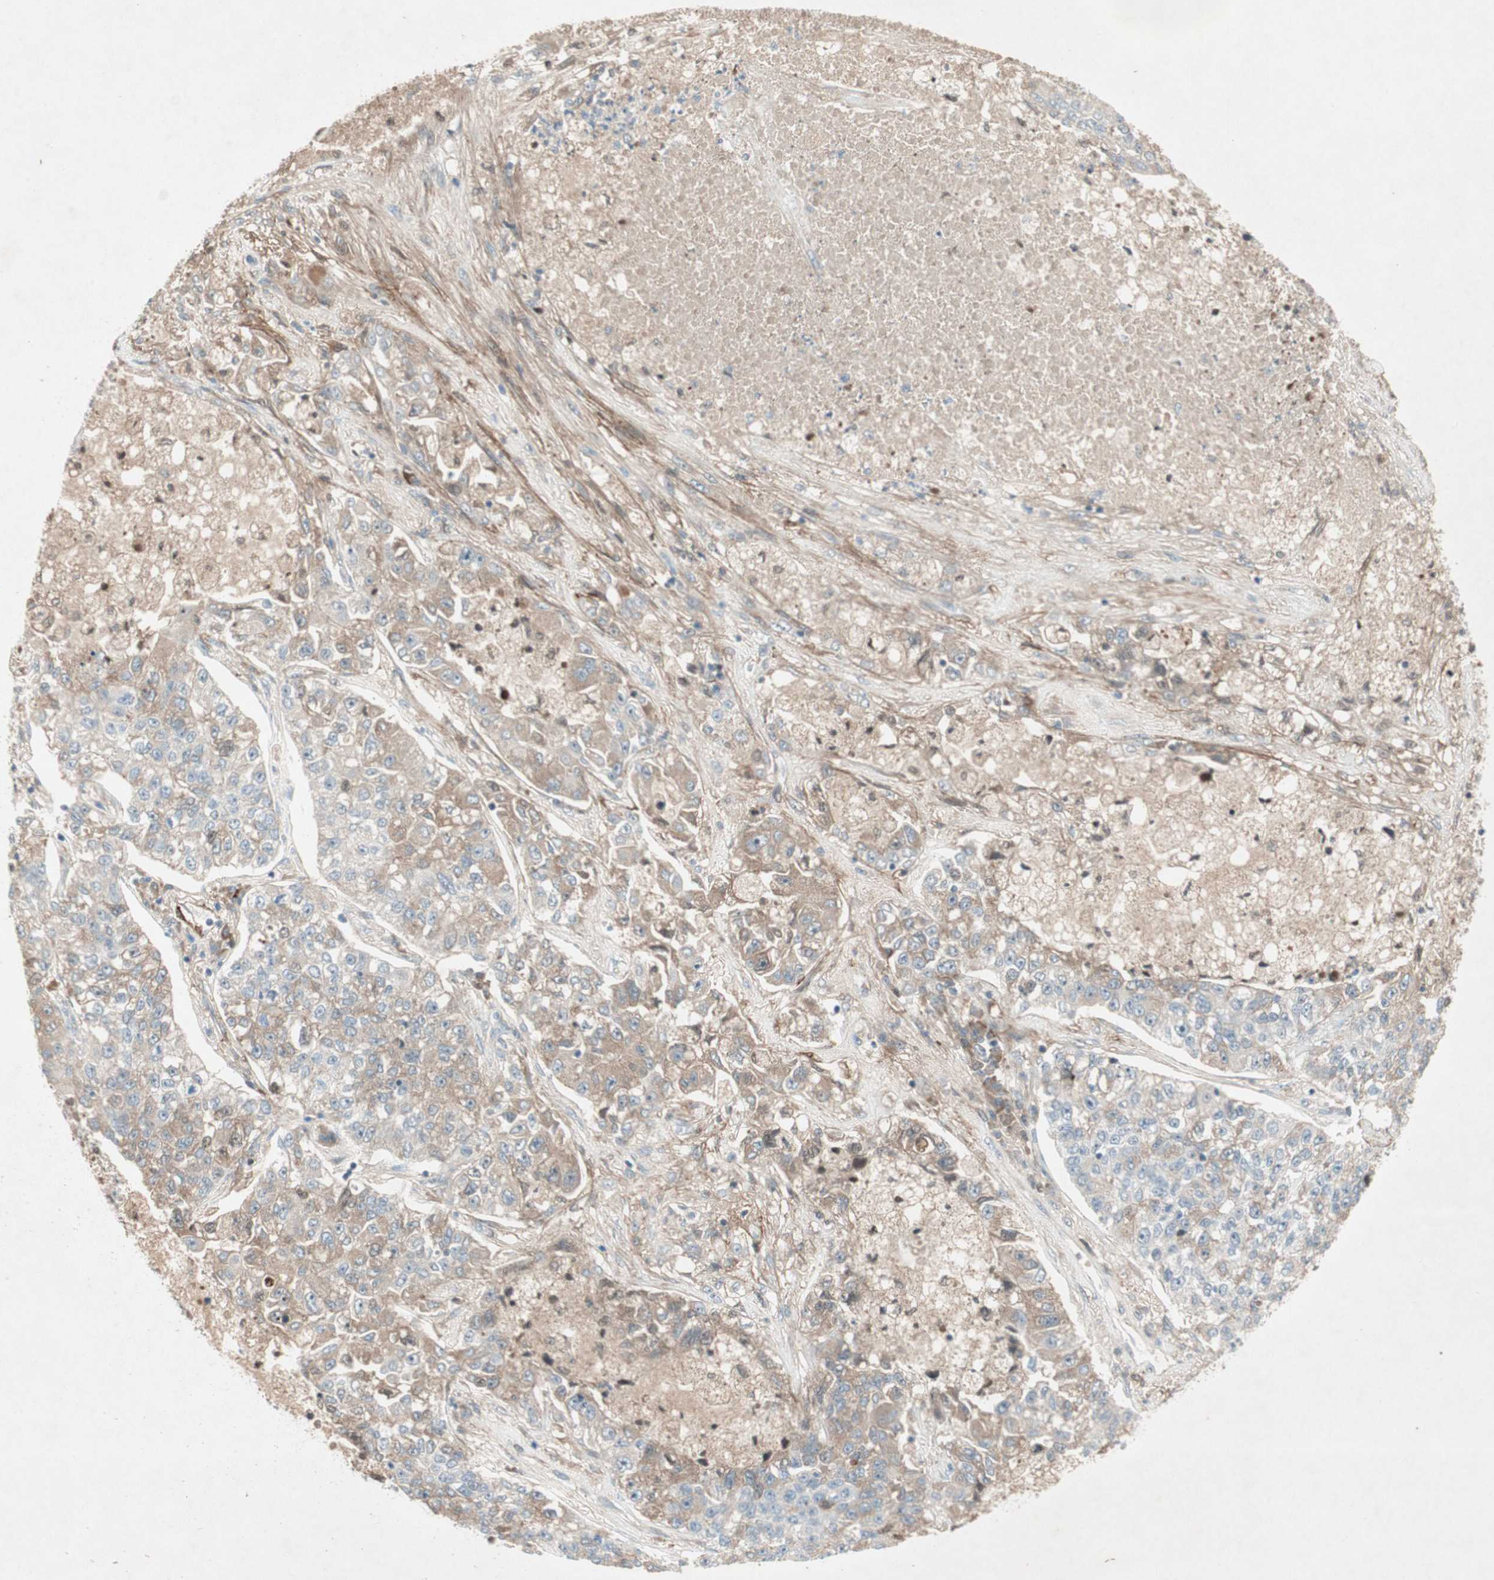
{"staining": {"intensity": "weak", "quantity": "<25%", "location": "cytoplasmic/membranous"}, "tissue": "lung cancer", "cell_type": "Tumor cells", "image_type": "cancer", "snomed": [{"axis": "morphology", "description": "Adenocarcinoma, NOS"}, {"axis": "topography", "description": "Lung"}], "caption": "IHC of human lung adenocarcinoma displays no positivity in tumor cells.", "gene": "RNGTT", "patient": {"sex": "male", "age": 49}}